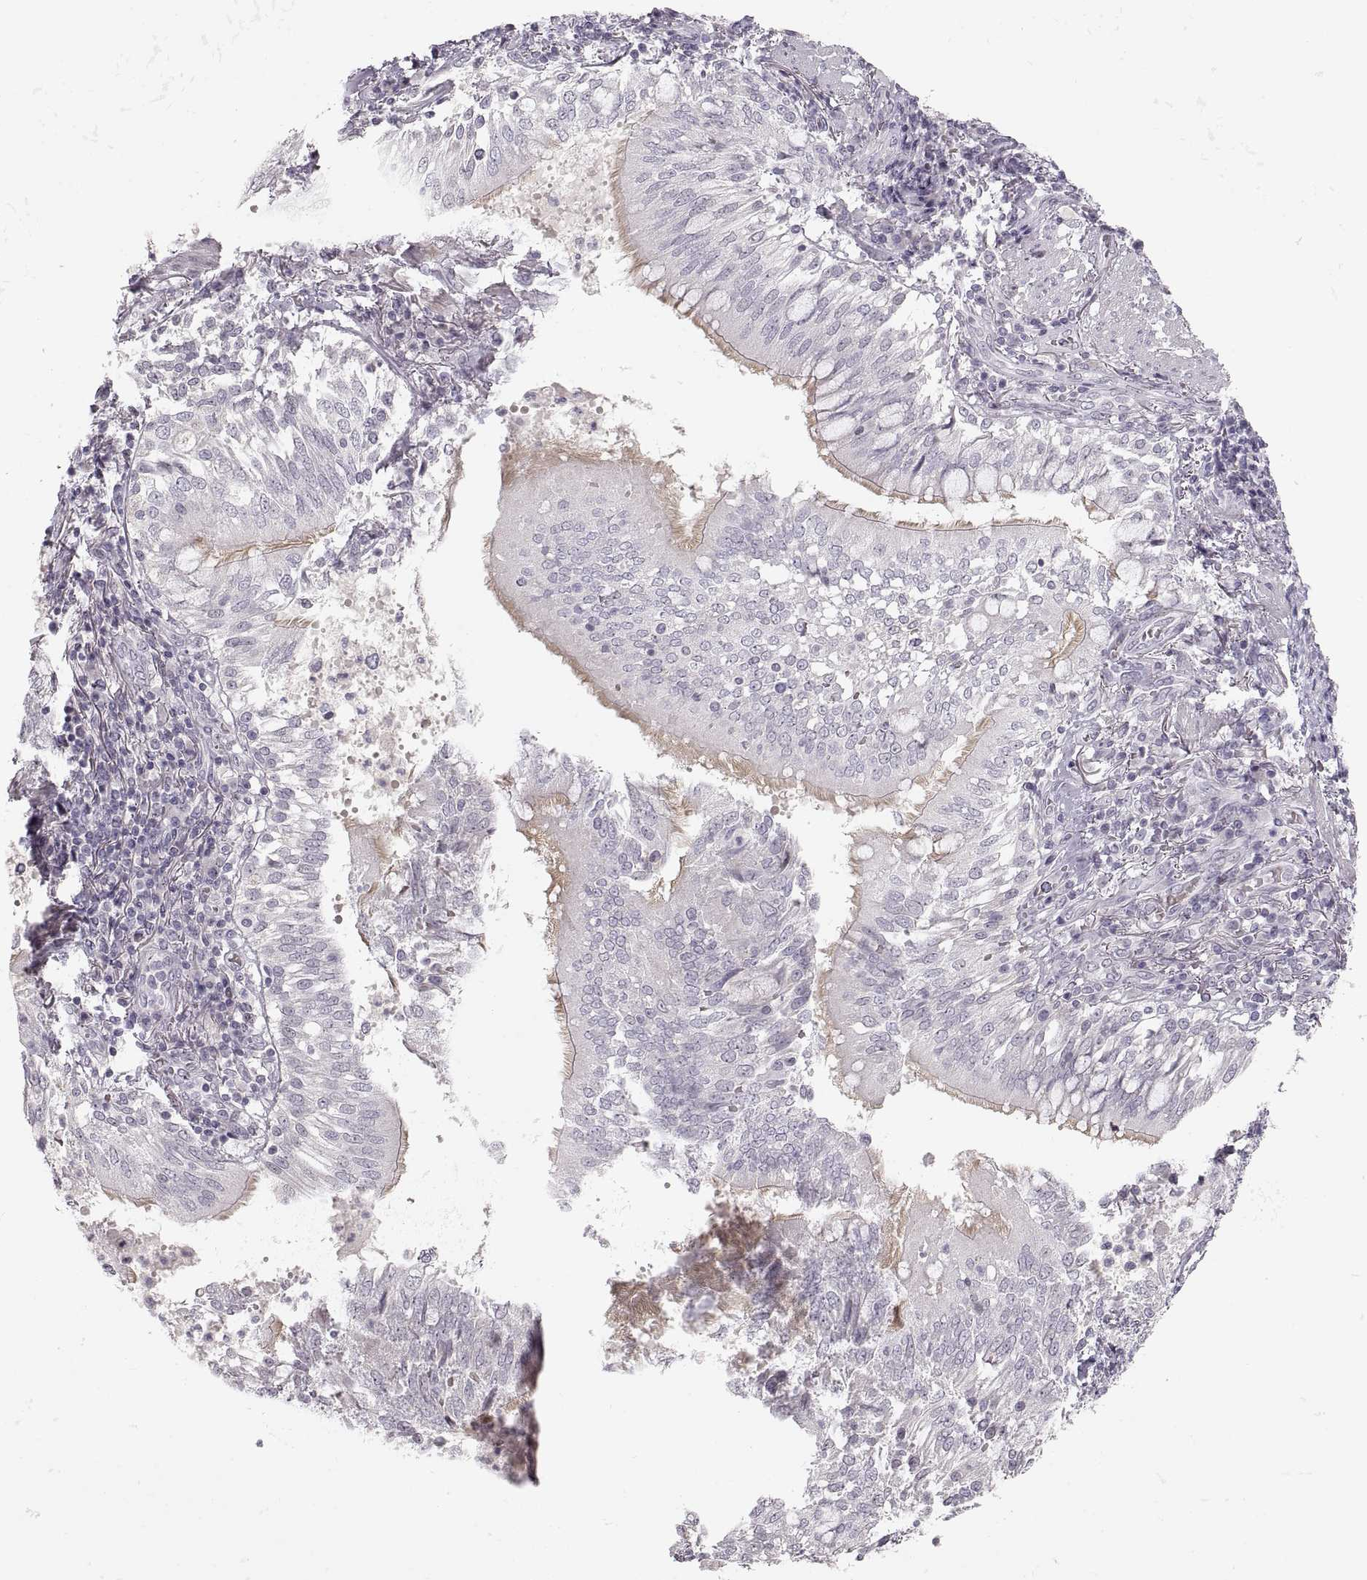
{"staining": {"intensity": "negative", "quantity": "none", "location": "none"}, "tissue": "lung cancer", "cell_type": "Tumor cells", "image_type": "cancer", "snomed": [{"axis": "morphology", "description": "Normal tissue, NOS"}, {"axis": "morphology", "description": "Squamous cell carcinoma, NOS"}, {"axis": "topography", "description": "Bronchus"}, {"axis": "topography", "description": "Lung"}], "caption": "Lung cancer stained for a protein using immunohistochemistry shows no positivity tumor cells.", "gene": "PCSK2", "patient": {"sex": "male", "age": 64}}